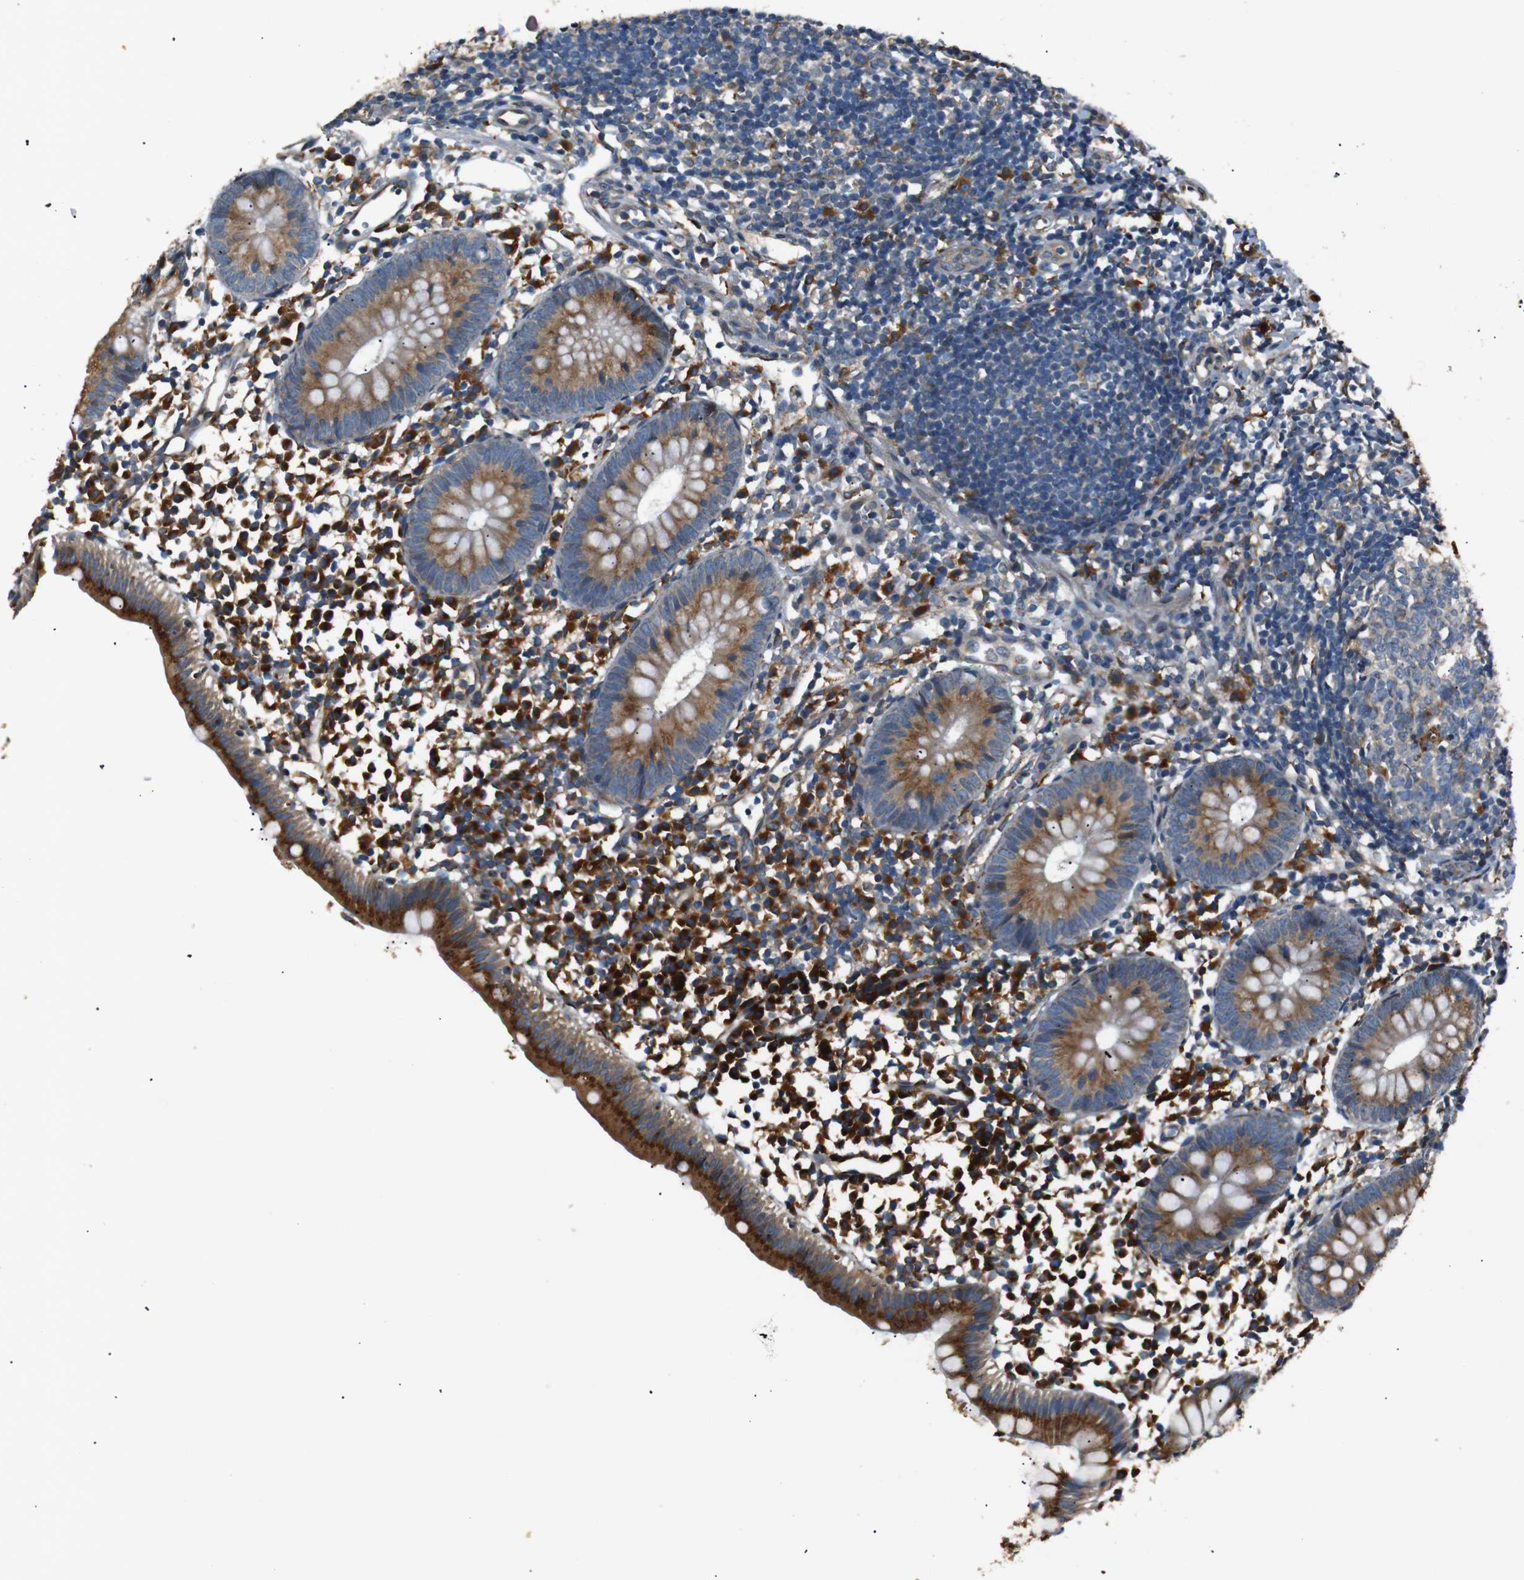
{"staining": {"intensity": "moderate", "quantity": ">75%", "location": "cytoplasmic/membranous"}, "tissue": "appendix", "cell_type": "Glandular cells", "image_type": "normal", "snomed": [{"axis": "morphology", "description": "Normal tissue, NOS"}, {"axis": "topography", "description": "Appendix"}], "caption": "IHC image of unremarkable appendix: appendix stained using immunohistochemistry demonstrates medium levels of moderate protein expression localized specifically in the cytoplasmic/membranous of glandular cells, appearing as a cytoplasmic/membranous brown color.", "gene": "TMED2", "patient": {"sex": "female", "age": 20}}